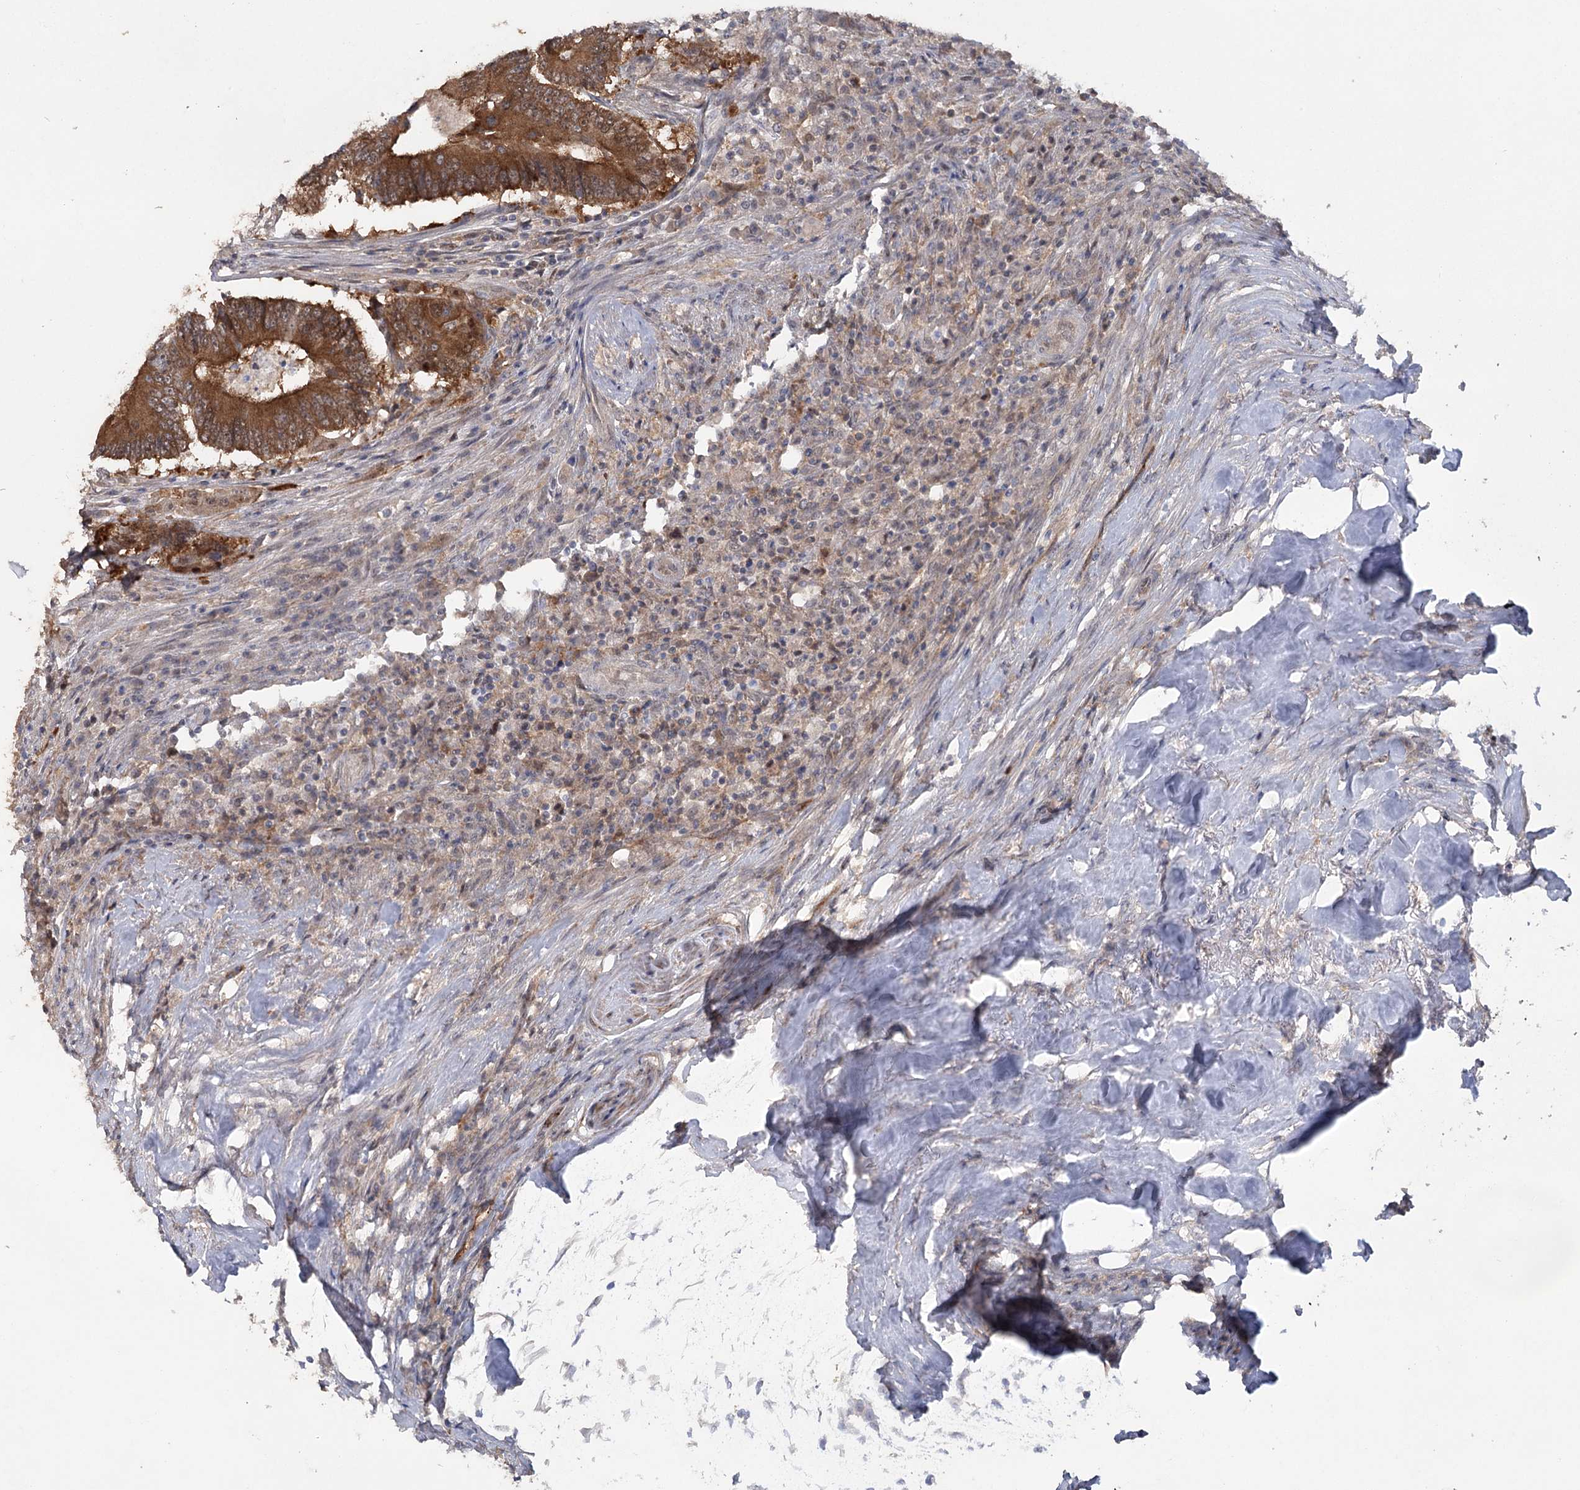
{"staining": {"intensity": "strong", "quantity": ">75%", "location": "cytoplasmic/membranous"}, "tissue": "colorectal cancer", "cell_type": "Tumor cells", "image_type": "cancer", "snomed": [{"axis": "morphology", "description": "Adenocarcinoma, NOS"}, {"axis": "topography", "description": "Colon"}], "caption": "There is high levels of strong cytoplasmic/membranous staining in tumor cells of colorectal cancer (adenocarcinoma), as demonstrated by immunohistochemical staining (brown color).", "gene": "MAP3K13", "patient": {"sex": "male", "age": 83}}